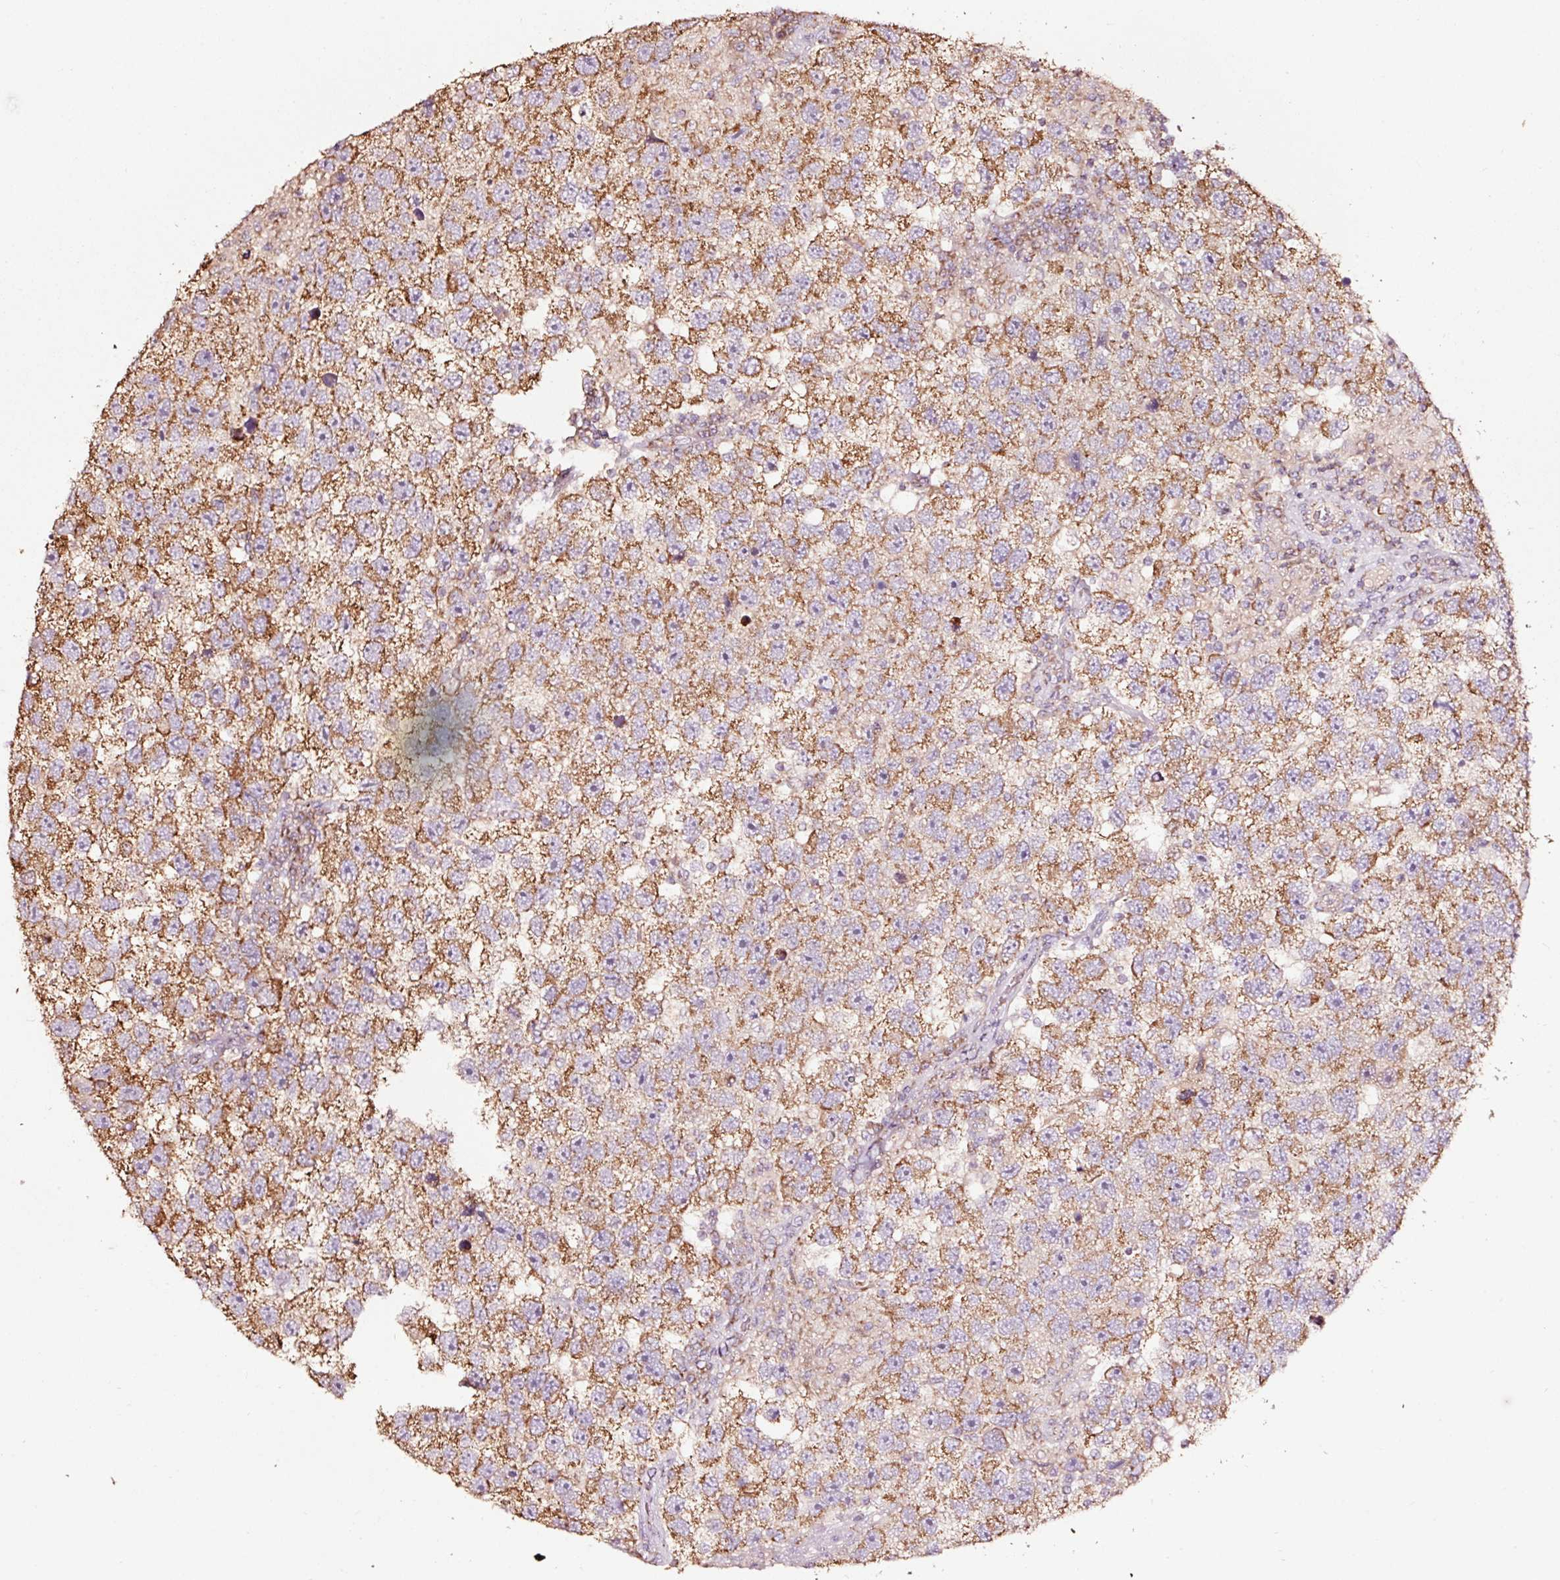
{"staining": {"intensity": "moderate", "quantity": ">75%", "location": "cytoplasmic/membranous"}, "tissue": "testis cancer", "cell_type": "Tumor cells", "image_type": "cancer", "snomed": [{"axis": "morphology", "description": "Seminoma, NOS"}, {"axis": "topography", "description": "Testis"}], "caption": "Immunohistochemistry (IHC) staining of testis cancer (seminoma), which reveals medium levels of moderate cytoplasmic/membranous expression in approximately >75% of tumor cells indicating moderate cytoplasmic/membranous protein expression. The staining was performed using DAB (3,3'-diaminobenzidine) (brown) for protein detection and nuclei were counterstained in hematoxylin (blue).", "gene": "TPM1", "patient": {"sex": "male", "age": 26}}